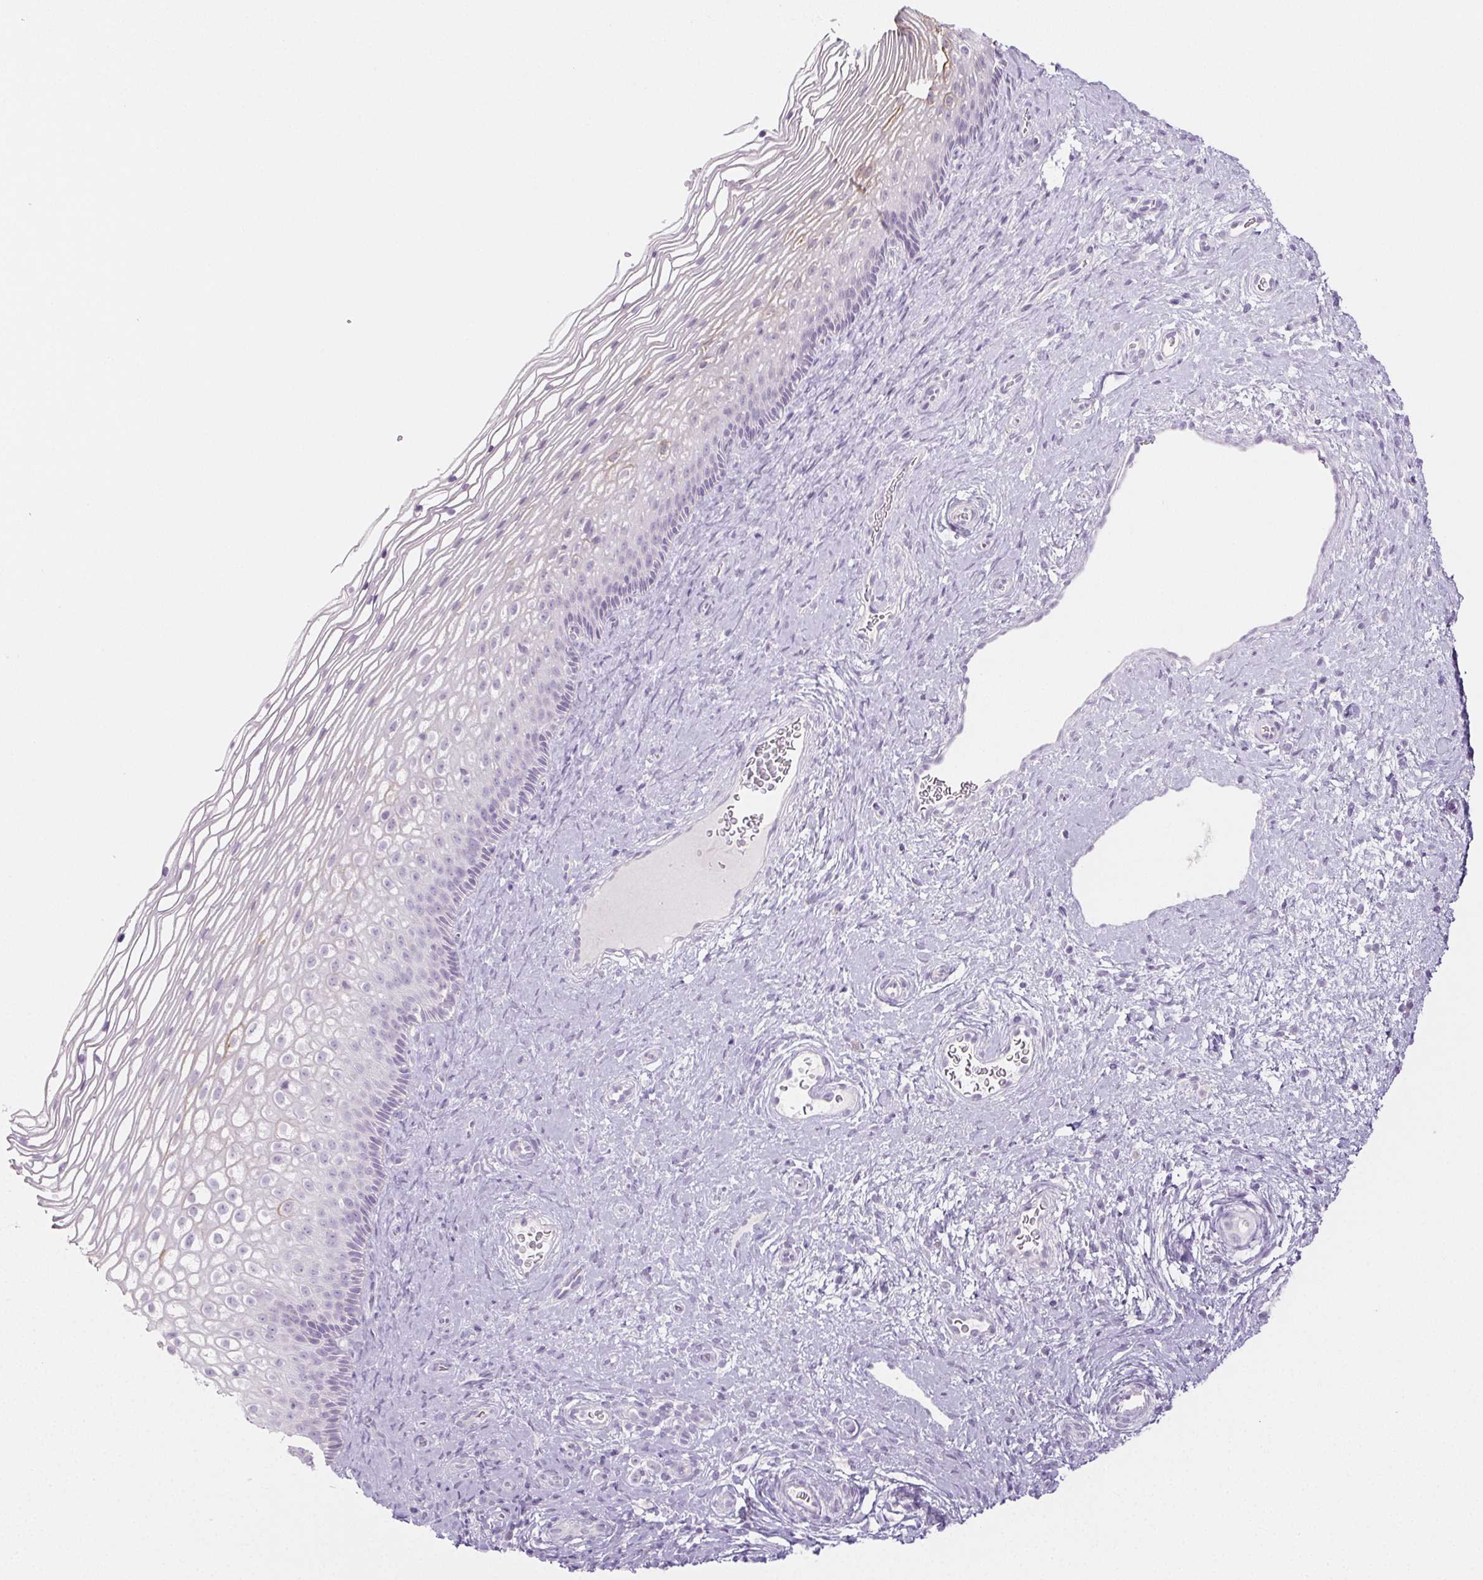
{"staining": {"intensity": "negative", "quantity": "none", "location": "none"}, "tissue": "cervix", "cell_type": "Glandular cells", "image_type": "normal", "snomed": [{"axis": "morphology", "description": "Normal tissue, NOS"}, {"axis": "topography", "description": "Cervix"}], "caption": "DAB immunohistochemical staining of normal cervix exhibits no significant staining in glandular cells. (Immunohistochemistry, brightfield microscopy, high magnification).", "gene": "PI3", "patient": {"sex": "female", "age": 34}}